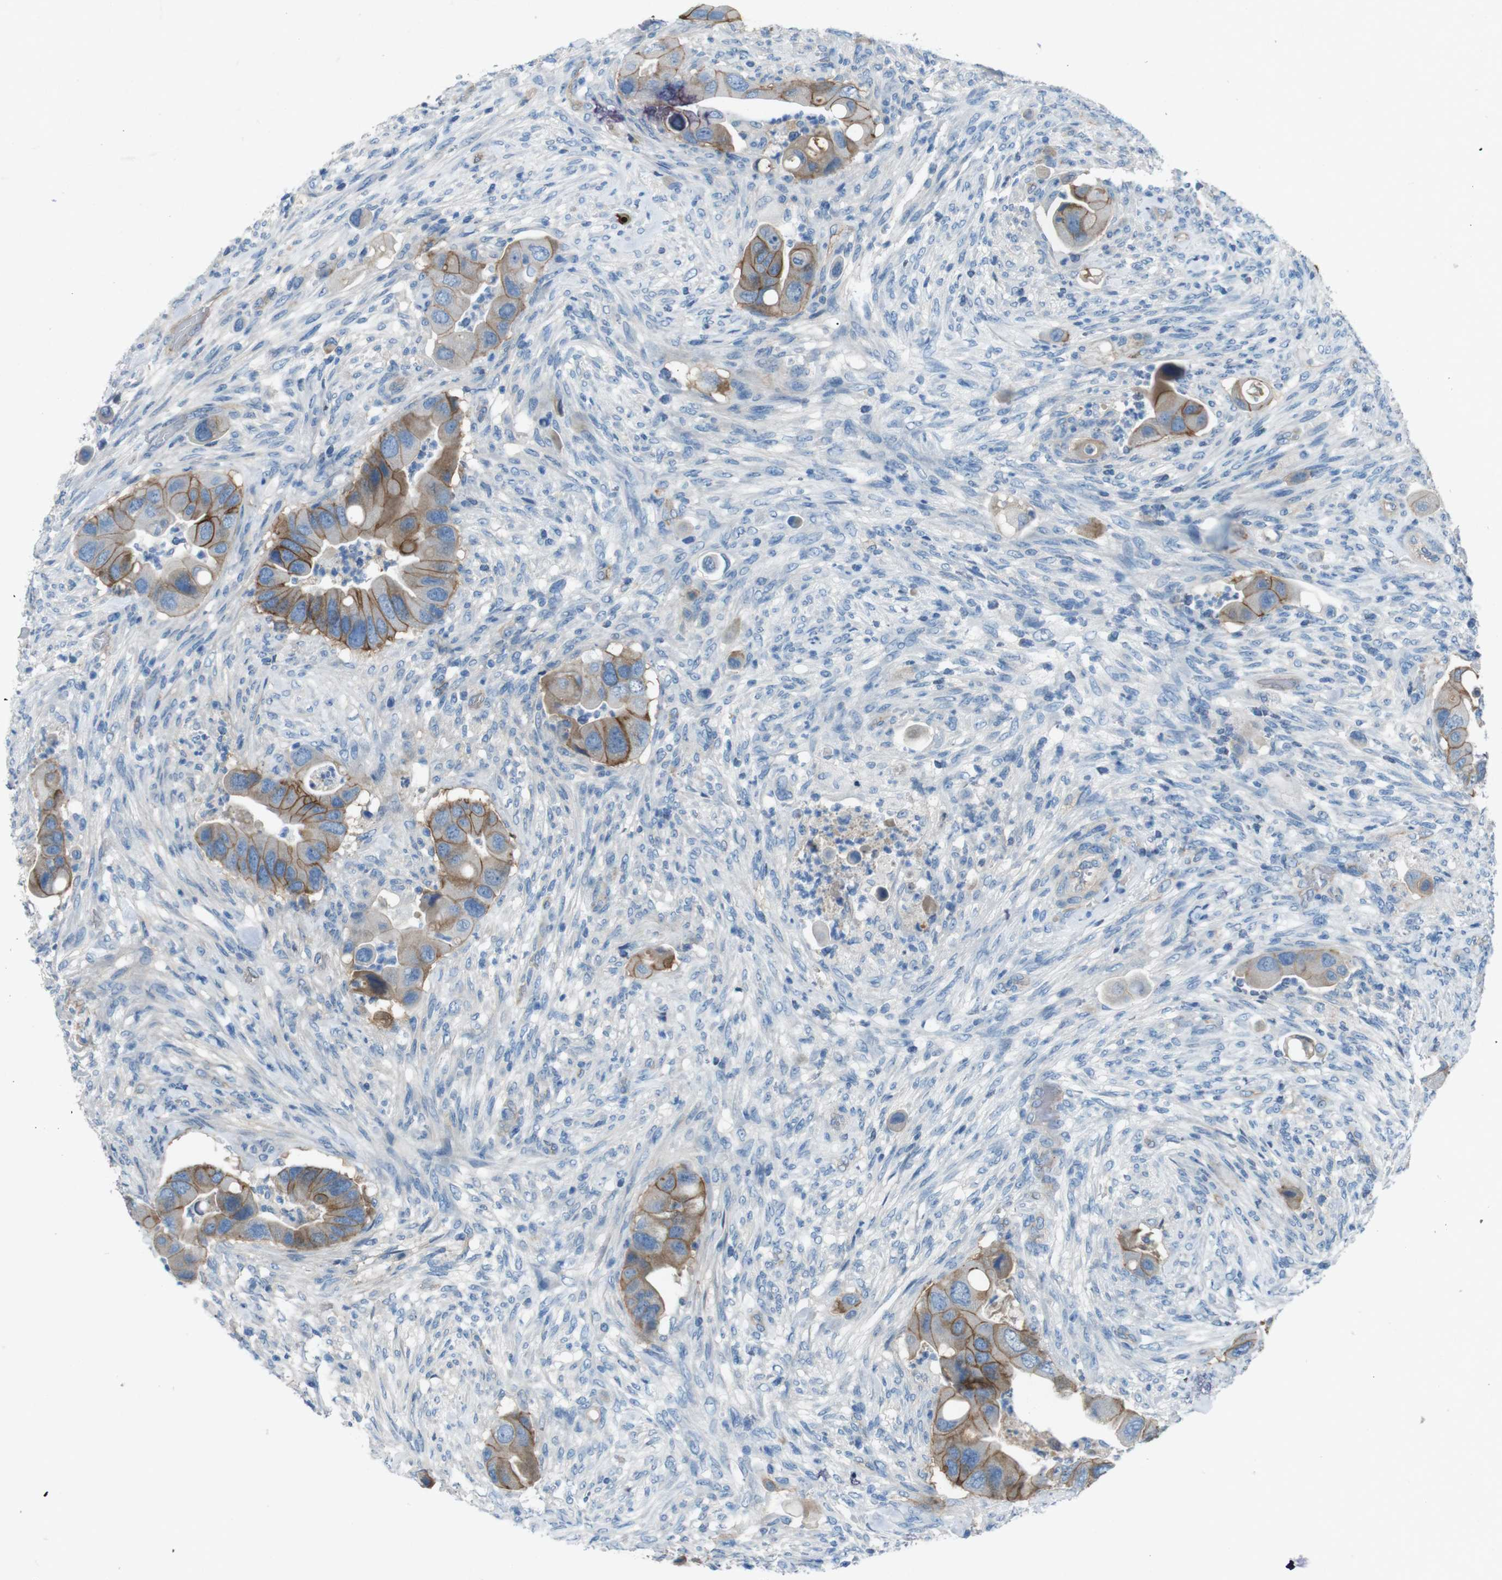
{"staining": {"intensity": "moderate", "quantity": ">75%", "location": "cytoplasmic/membranous"}, "tissue": "colorectal cancer", "cell_type": "Tumor cells", "image_type": "cancer", "snomed": [{"axis": "morphology", "description": "Adenocarcinoma, NOS"}, {"axis": "topography", "description": "Rectum"}], "caption": "High-power microscopy captured an immunohistochemistry (IHC) image of adenocarcinoma (colorectal), revealing moderate cytoplasmic/membranous staining in about >75% of tumor cells.", "gene": "PVR", "patient": {"sex": "female", "age": 57}}